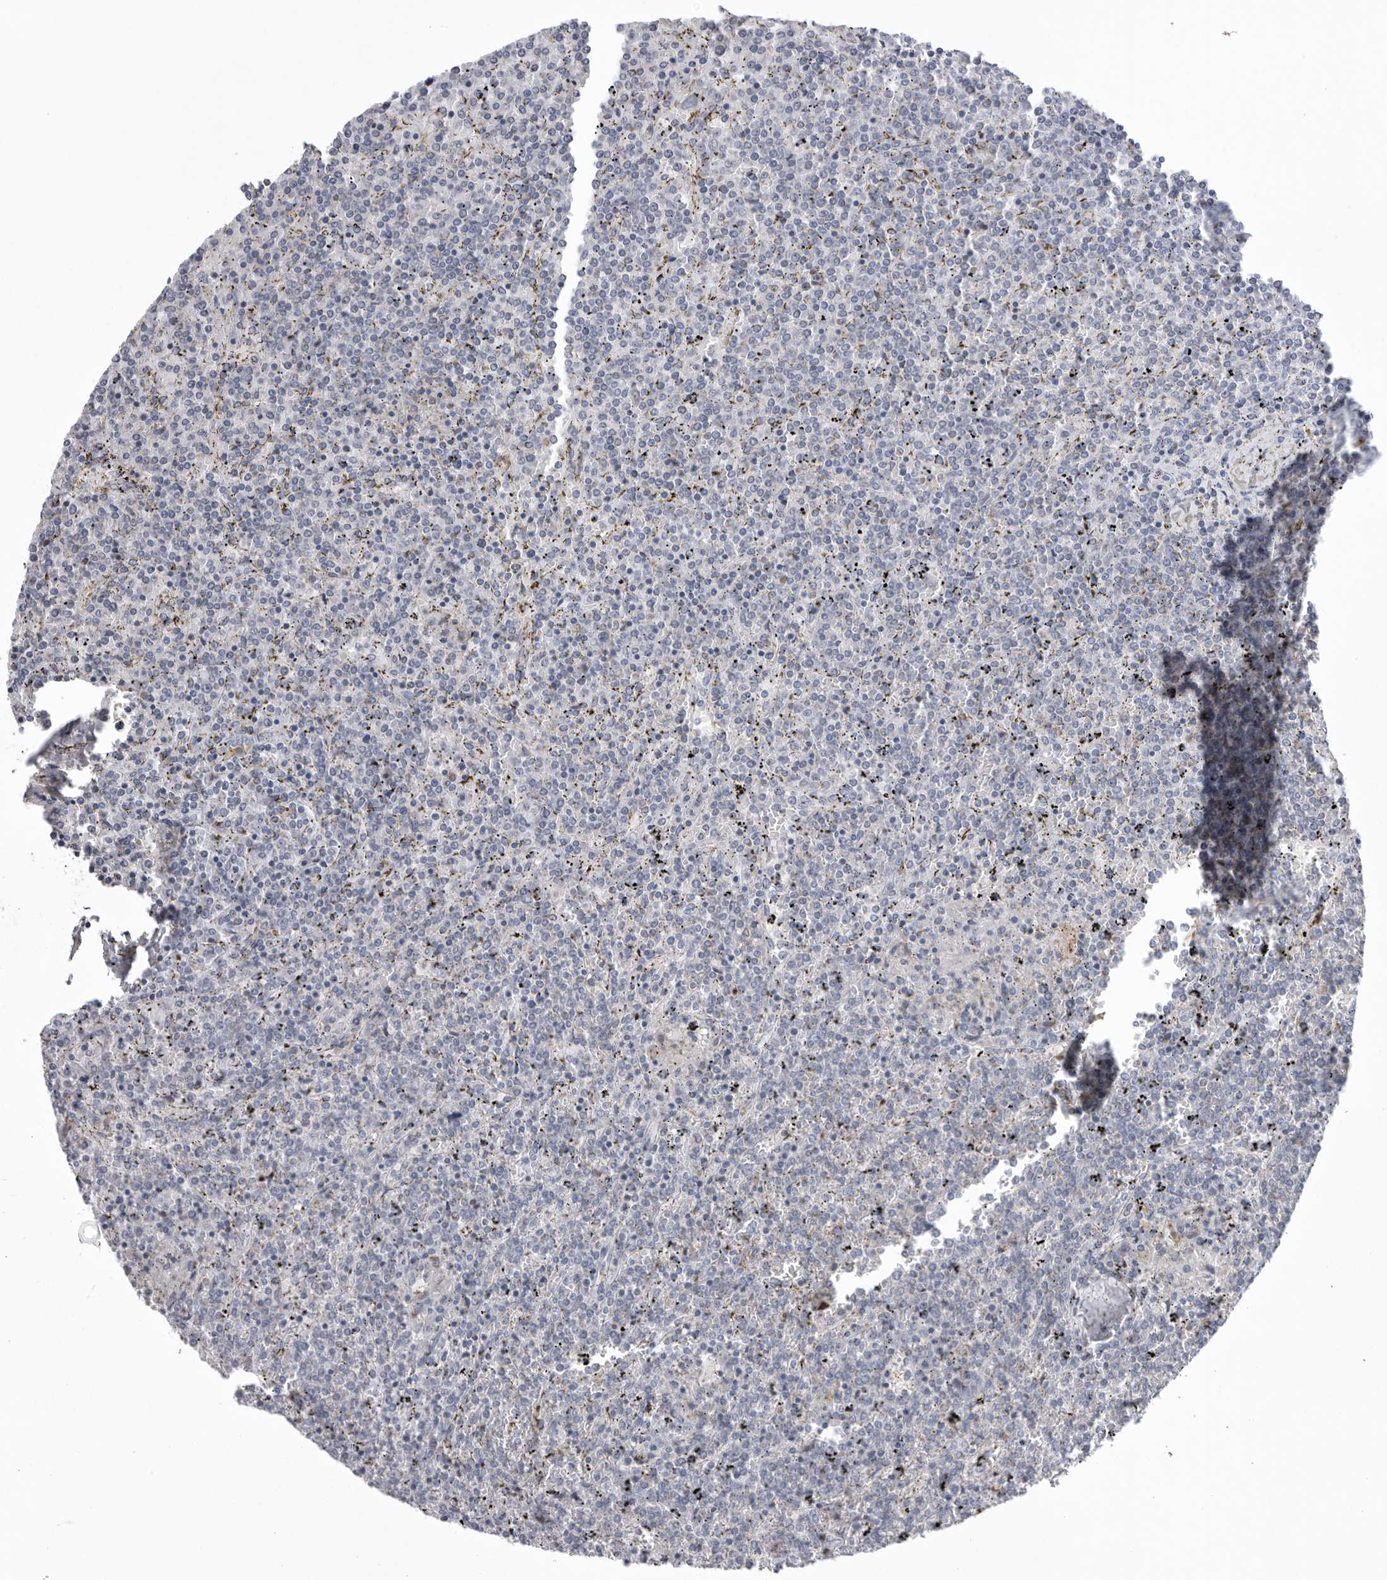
{"staining": {"intensity": "negative", "quantity": "none", "location": "none"}, "tissue": "lymphoma", "cell_type": "Tumor cells", "image_type": "cancer", "snomed": [{"axis": "morphology", "description": "Malignant lymphoma, non-Hodgkin's type, Low grade"}, {"axis": "topography", "description": "Spleen"}], "caption": "Malignant lymphoma, non-Hodgkin's type (low-grade) was stained to show a protein in brown. There is no significant positivity in tumor cells.", "gene": "VDAC3", "patient": {"sex": "female", "age": 19}}